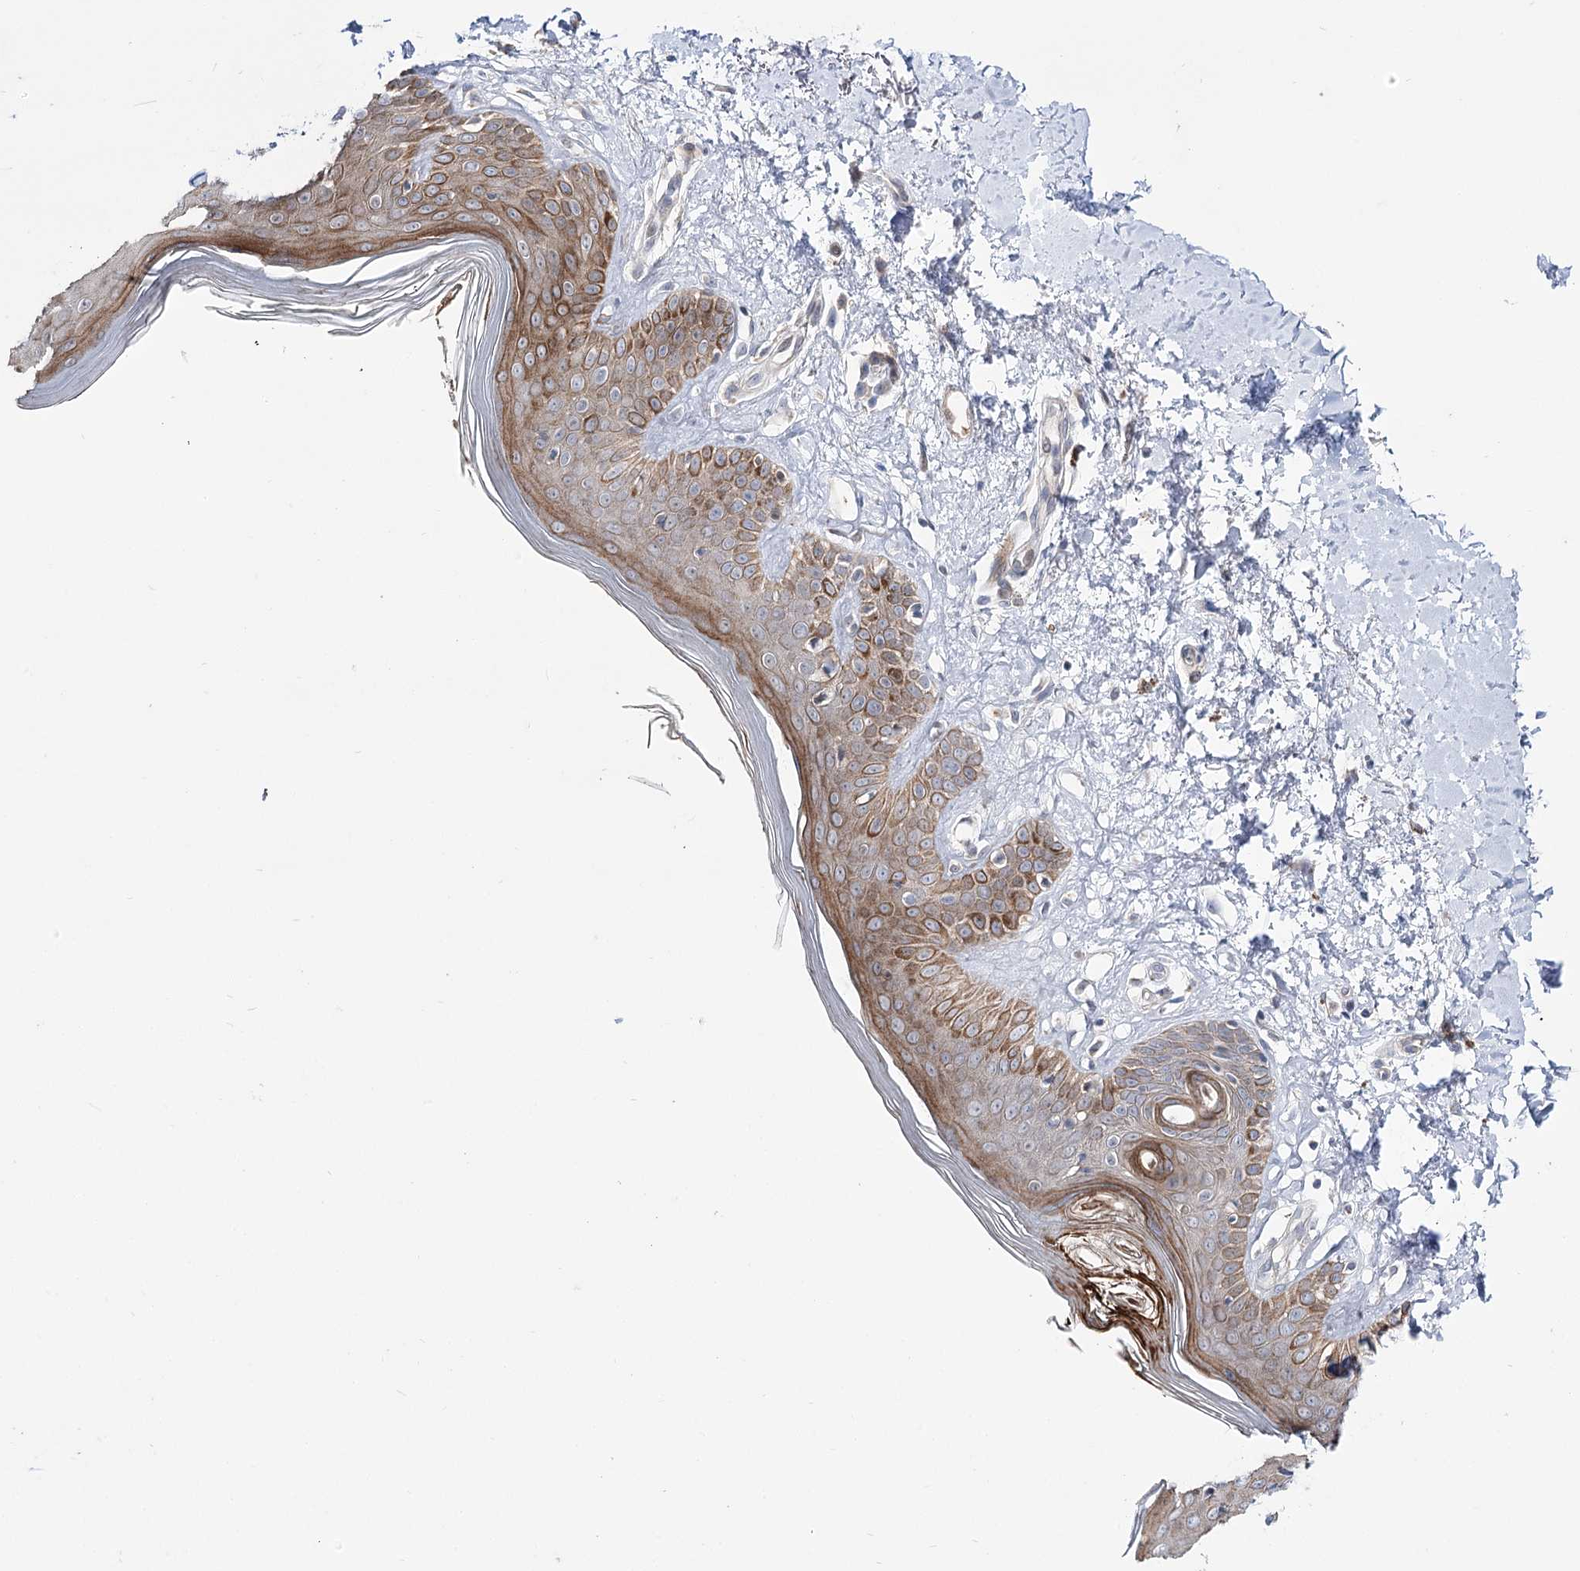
{"staining": {"intensity": "weak", "quantity": ">75%", "location": "cytoplasmic/membranous"}, "tissue": "skin", "cell_type": "Fibroblasts", "image_type": "normal", "snomed": [{"axis": "morphology", "description": "Normal tissue, NOS"}, {"axis": "topography", "description": "Skin"}], "caption": "Immunohistochemistry (IHC) (DAB) staining of benign skin demonstrates weak cytoplasmic/membranous protein staining in about >75% of fibroblasts. (DAB (3,3'-diaminobenzidine) IHC, brown staining for protein, blue staining for nuclei).", "gene": "ARHGAP32", "patient": {"sex": "female", "age": 64}}